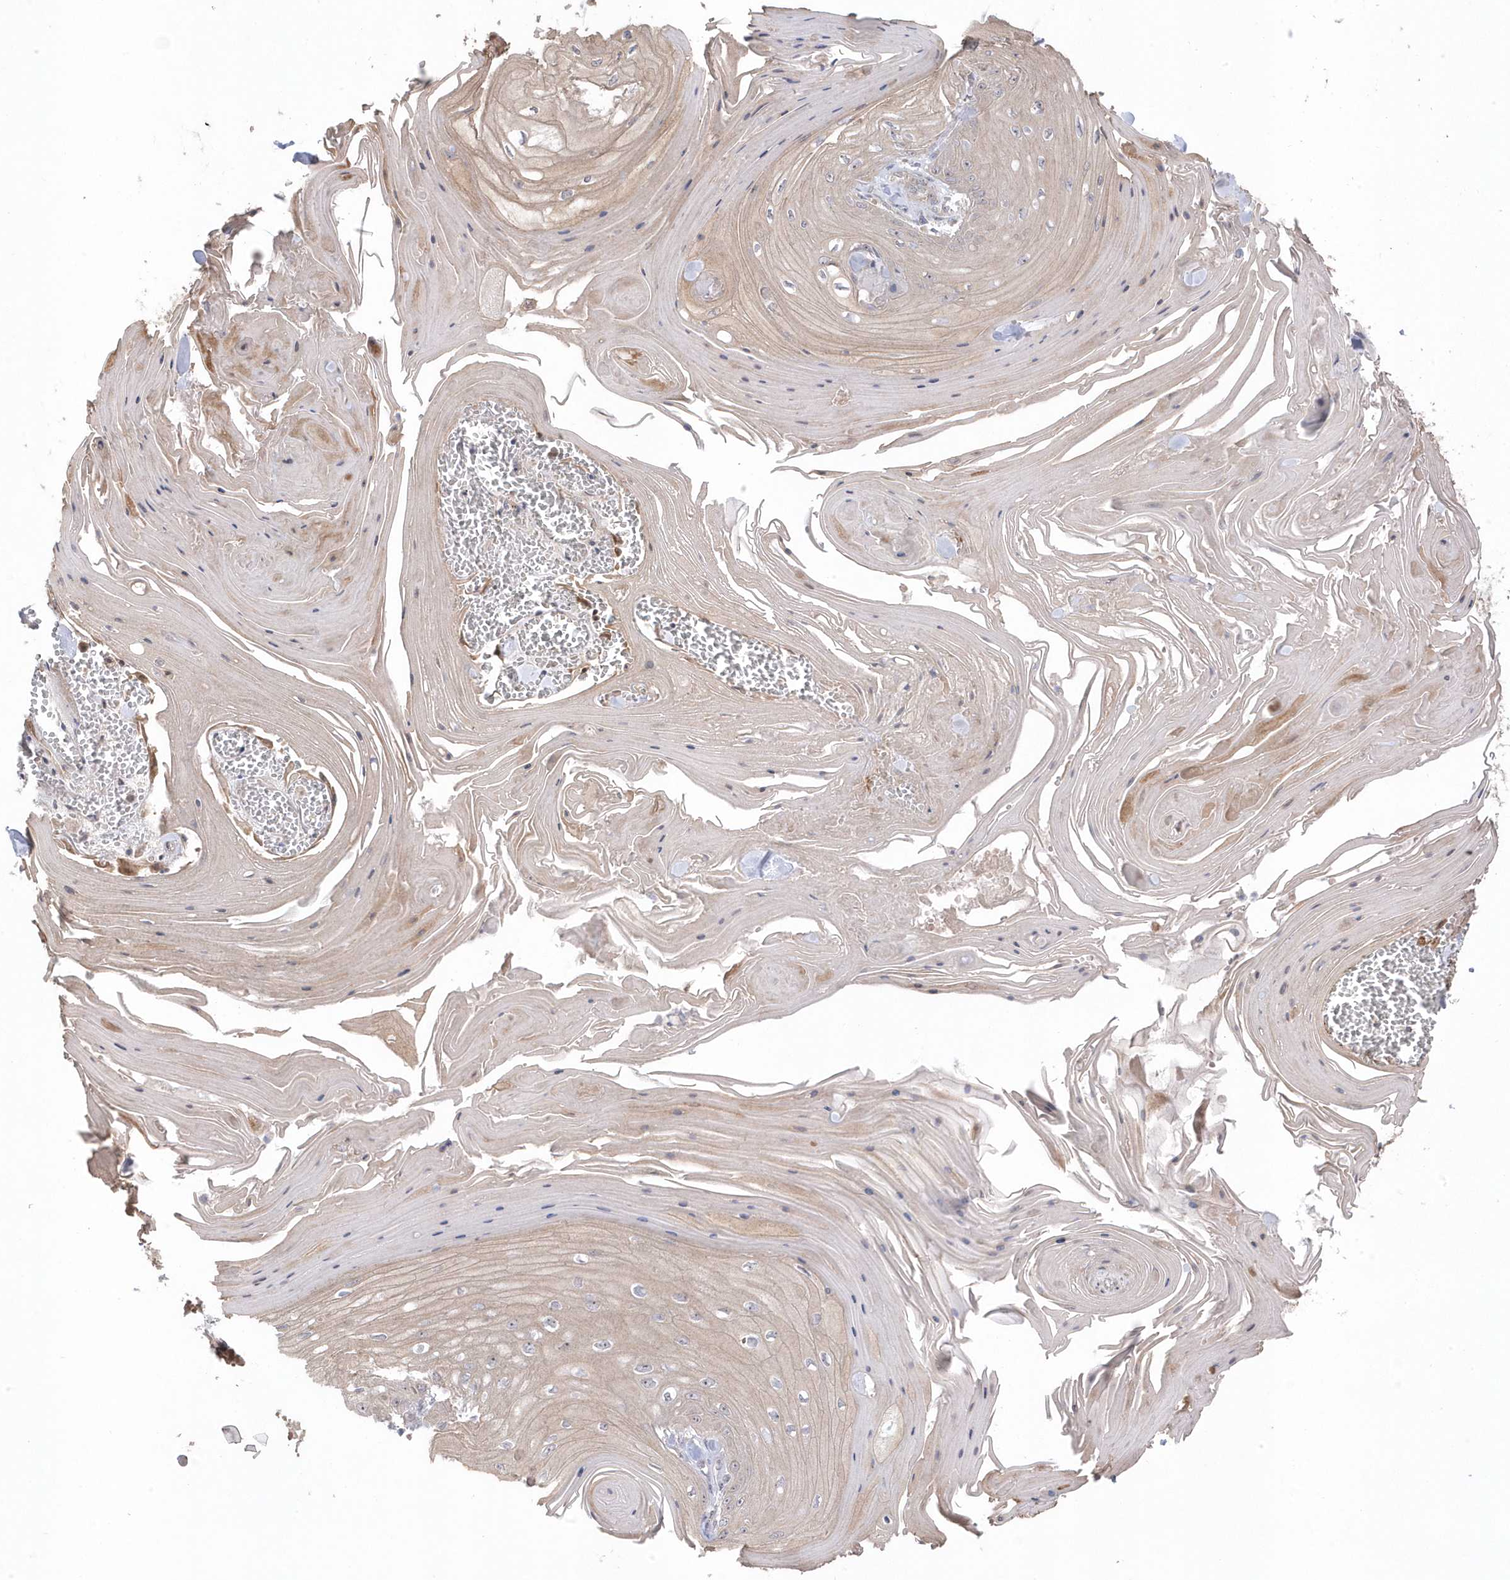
{"staining": {"intensity": "negative", "quantity": "none", "location": "none"}, "tissue": "skin cancer", "cell_type": "Tumor cells", "image_type": "cancer", "snomed": [{"axis": "morphology", "description": "Squamous cell carcinoma, NOS"}, {"axis": "topography", "description": "Skin"}], "caption": "Tumor cells are negative for brown protein staining in squamous cell carcinoma (skin).", "gene": "GTPBP6", "patient": {"sex": "male", "age": 74}}